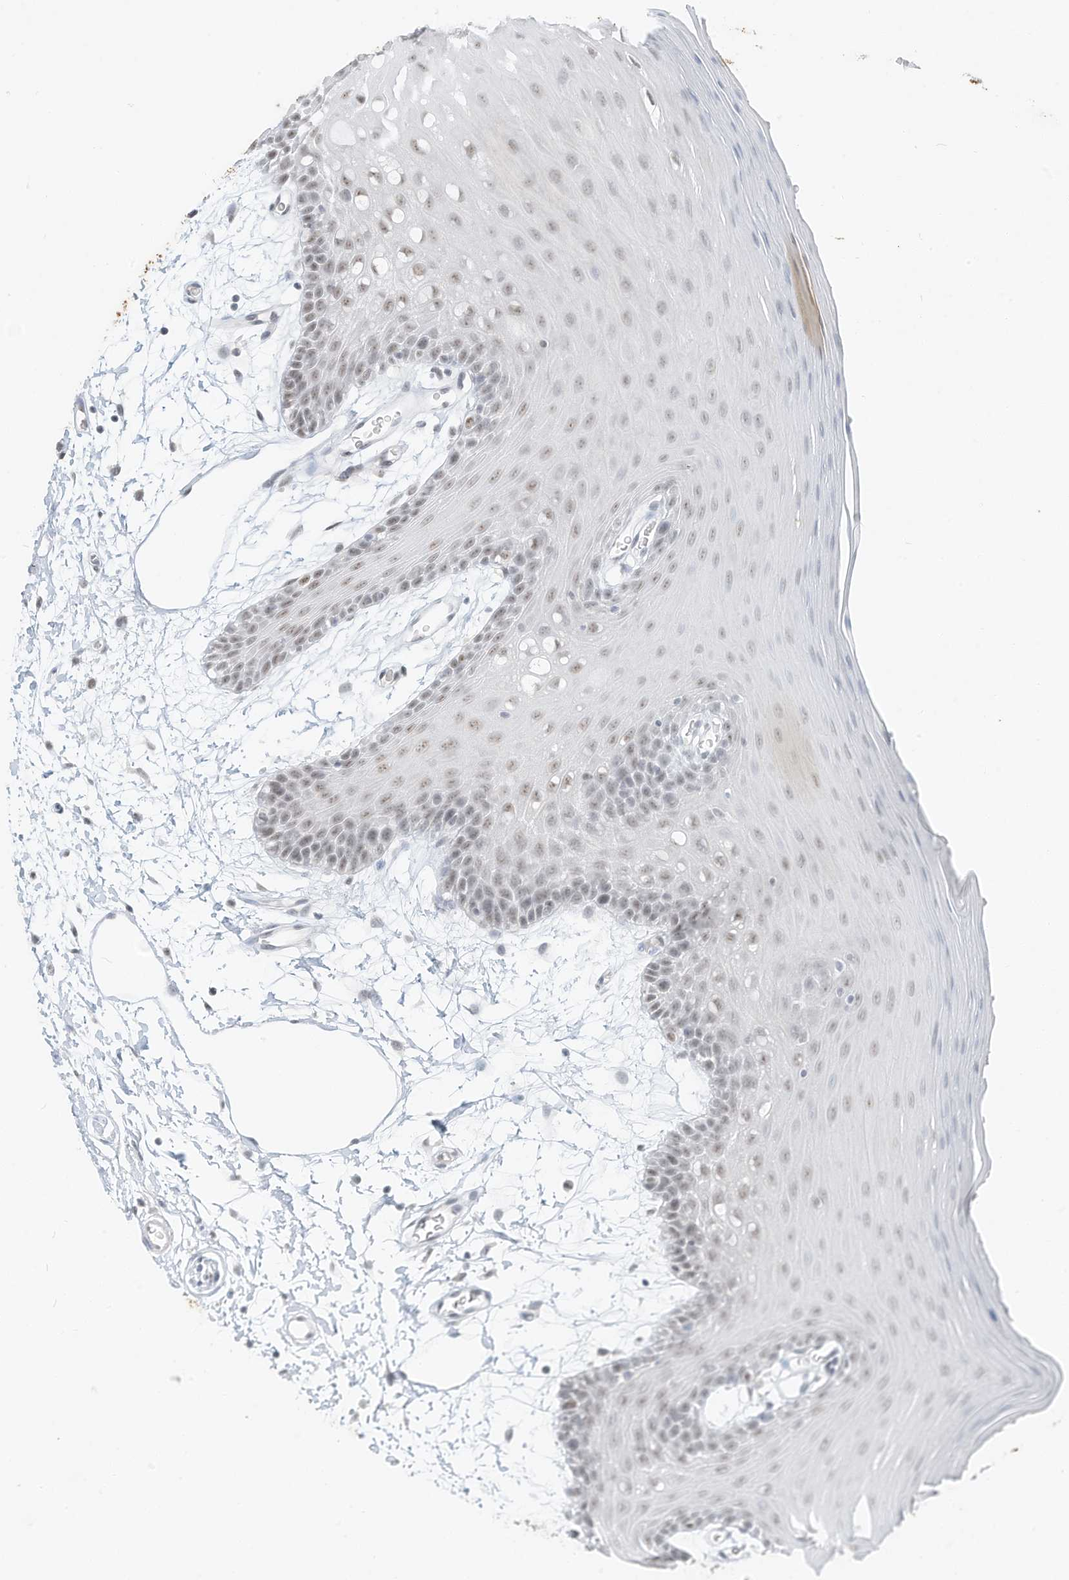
{"staining": {"intensity": "weak", "quantity": "<25%", "location": "nuclear"}, "tissue": "oral mucosa", "cell_type": "Squamous epithelial cells", "image_type": "normal", "snomed": [{"axis": "morphology", "description": "Normal tissue, NOS"}, {"axis": "topography", "description": "Skeletal muscle"}, {"axis": "topography", "description": "Oral tissue"}, {"axis": "topography", "description": "Salivary gland"}, {"axis": "topography", "description": "Peripheral nerve tissue"}], "caption": "DAB (3,3'-diaminobenzidine) immunohistochemical staining of normal human oral mucosa reveals no significant expression in squamous epithelial cells. (DAB IHC visualized using brightfield microscopy, high magnification).", "gene": "PGC", "patient": {"sex": "male", "age": 54}}